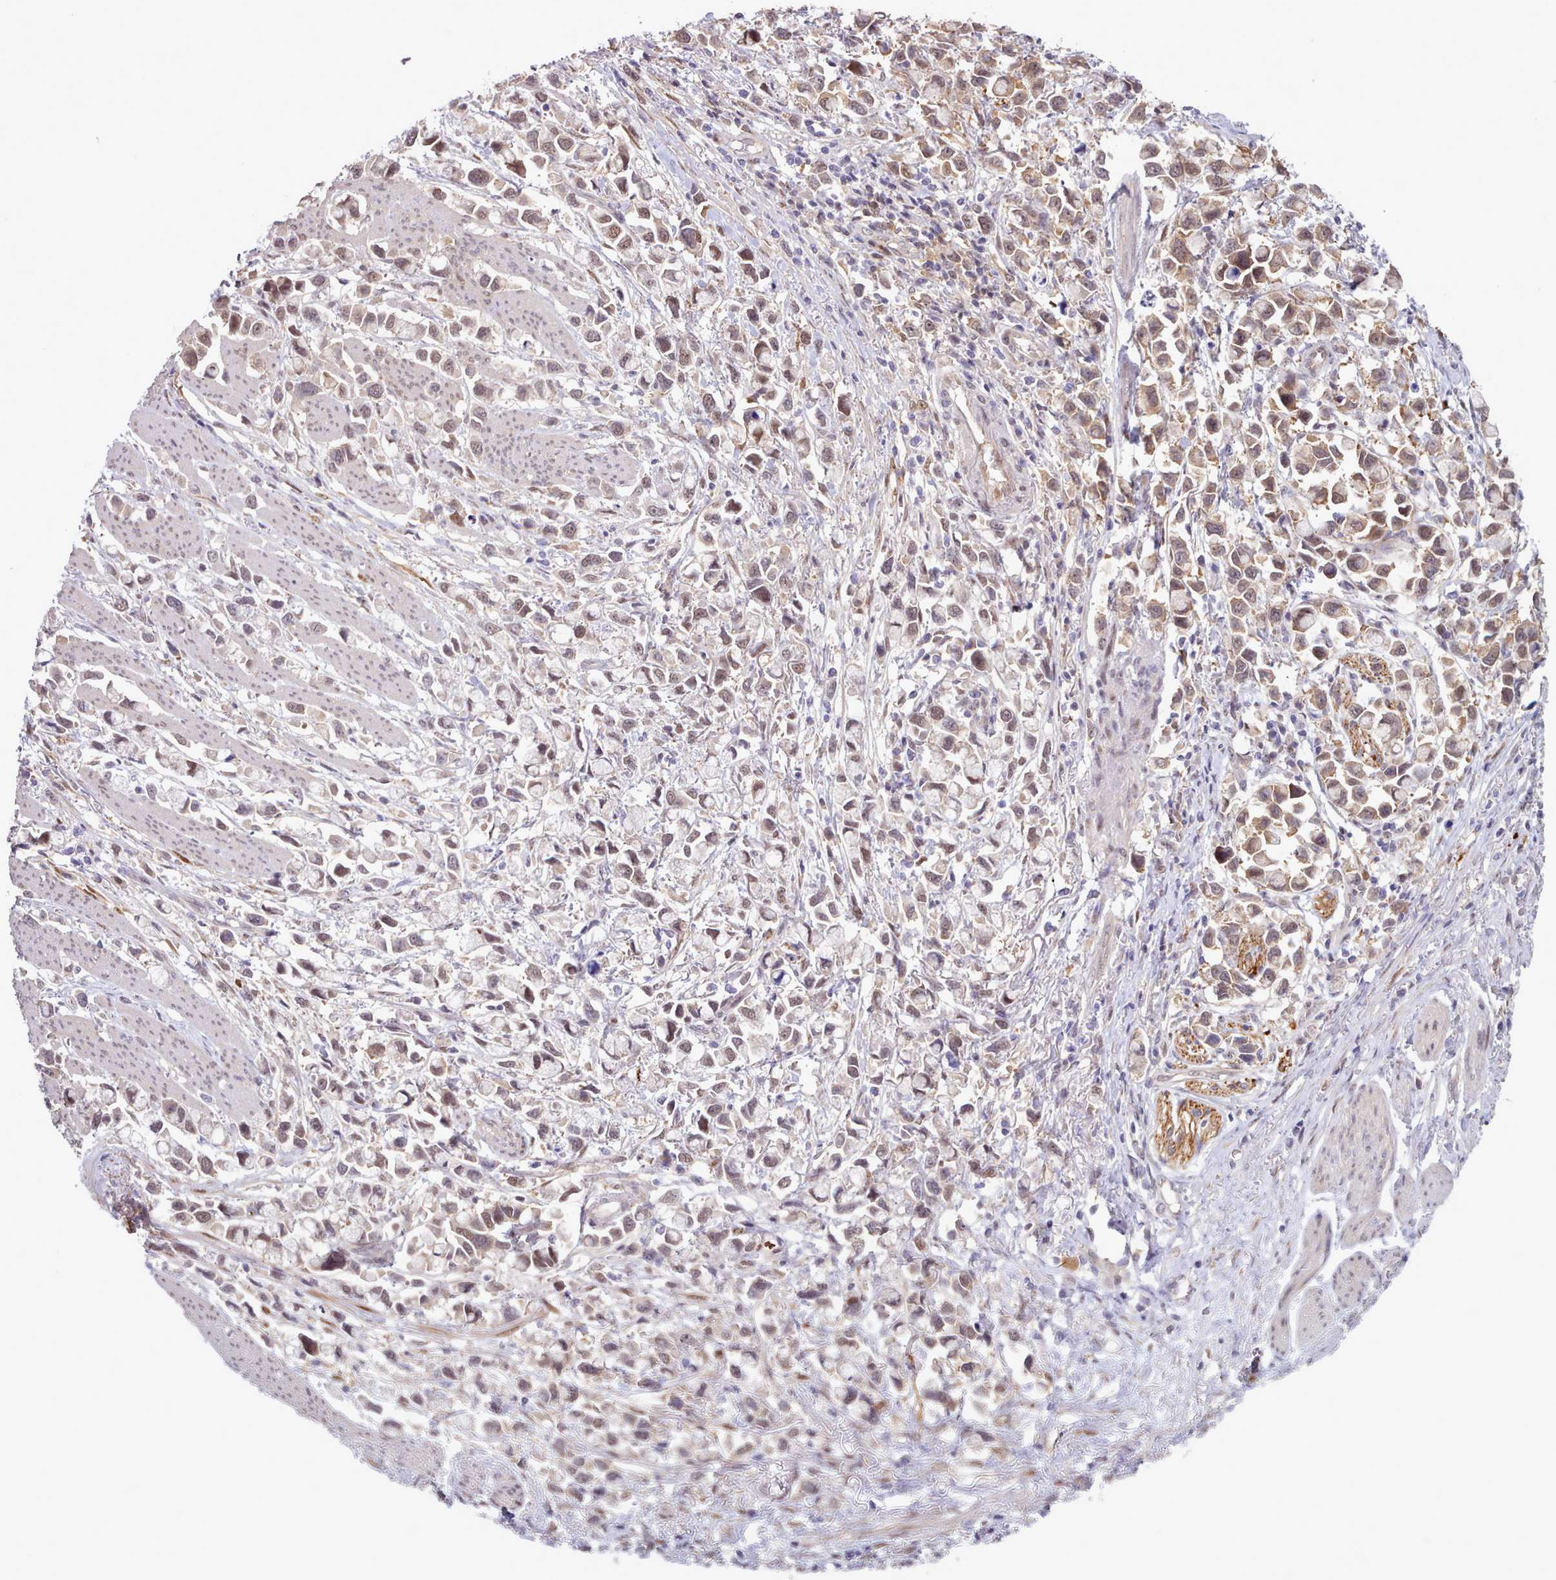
{"staining": {"intensity": "weak", "quantity": ">75%", "location": "cytoplasmic/membranous,nuclear"}, "tissue": "stomach cancer", "cell_type": "Tumor cells", "image_type": "cancer", "snomed": [{"axis": "morphology", "description": "Adenocarcinoma, NOS"}, {"axis": "topography", "description": "Stomach"}], "caption": "Brown immunohistochemical staining in human adenocarcinoma (stomach) exhibits weak cytoplasmic/membranous and nuclear positivity in about >75% of tumor cells. (brown staining indicates protein expression, while blue staining denotes nuclei).", "gene": "CES3", "patient": {"sex": "female", "age": 81}}